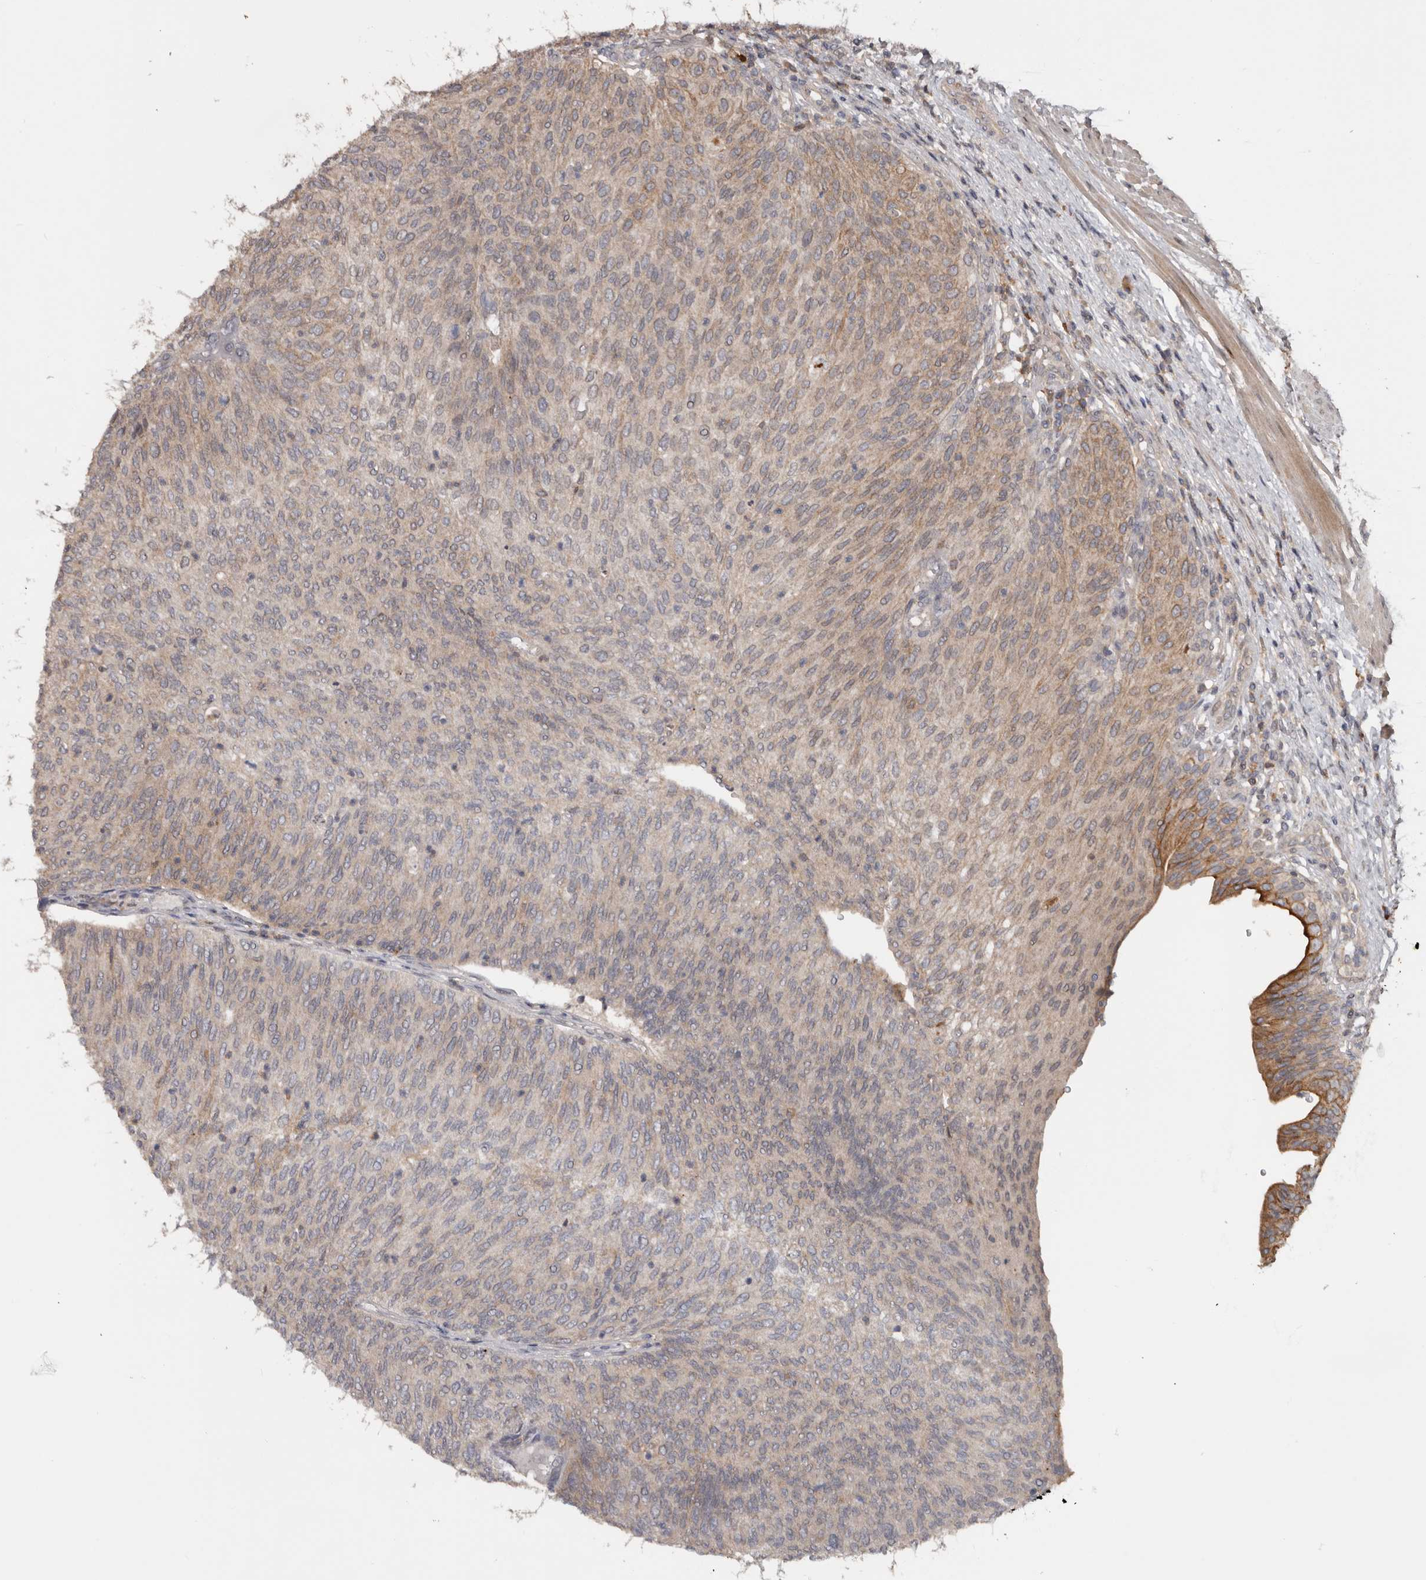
{"staining": {"intensity": "weak", "quantity": "<25%", "location": "cytoplasmic/membranous"}, "tissue": "urothelial cancer", "cell_type": "Tumor cells", "image_type": "cancer", "snomed": [{"axis": "morphology", "description": "Urothelial carcinoma, Low grade"}, {"axis": "topography", "description": "Urinary bladder"}], "caption": "Human low-grade urothelial carcinoma stained for a protein using IHC exhibits no staining in tumor cells.", "gene": "NMUR1", "patient": {"sex": "female", "age": 79}}